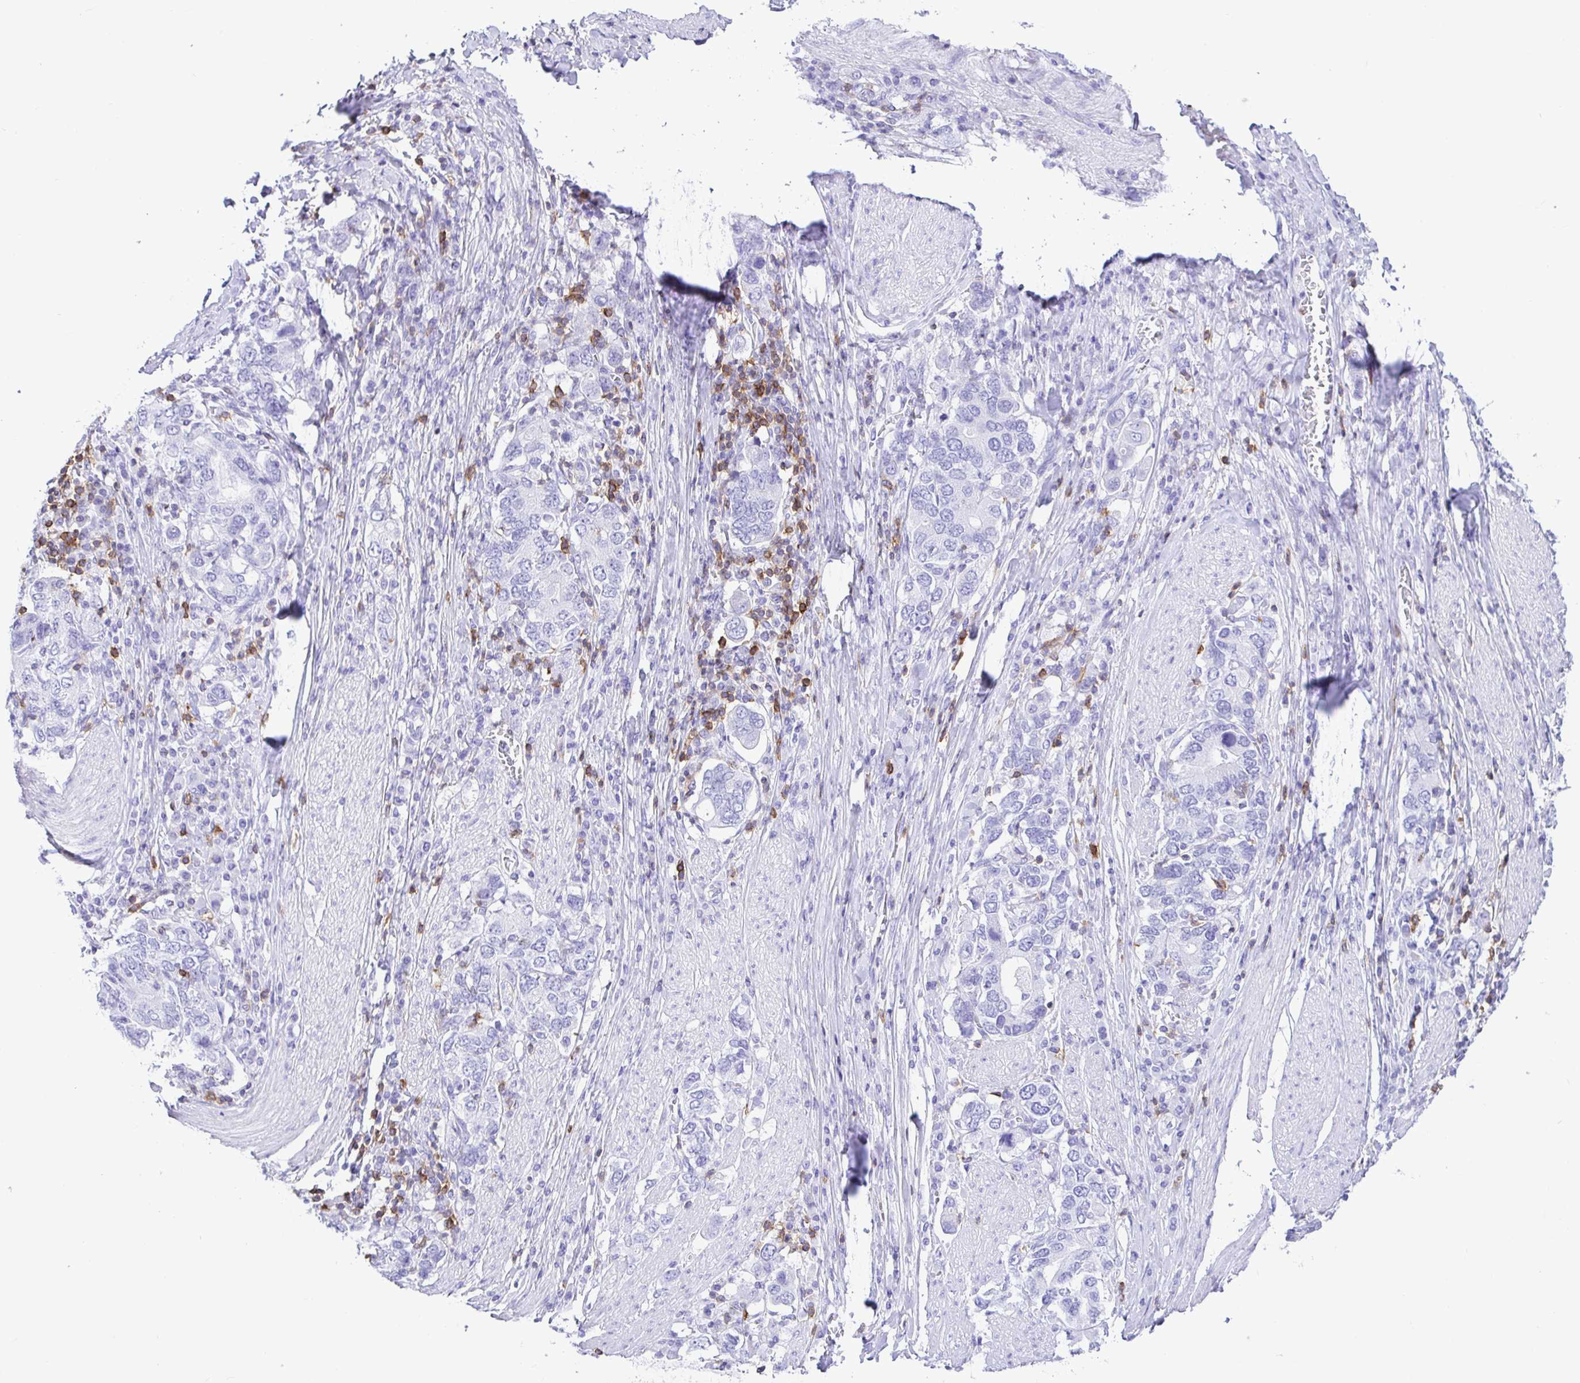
{"staining": {"intensity": "negative", "quantity": "none", "location": "none"}, "tissue": "stomach cancer", "cell_type": "Tumor cells", "image_type": "cancer", "snomed": [{"axis": "morphology", "description": "Adenocarcinoma, NOS"}, {"axis": "topography", "description": "Stomach, upper"}, {"axis": "topography", "description": "Stomach"}], "caption": "Tumor cells show no significant protein expression in adenocarcinoma (stomach).", "gene": "CD5", "patient": {"sex": "male", "age": 62}}